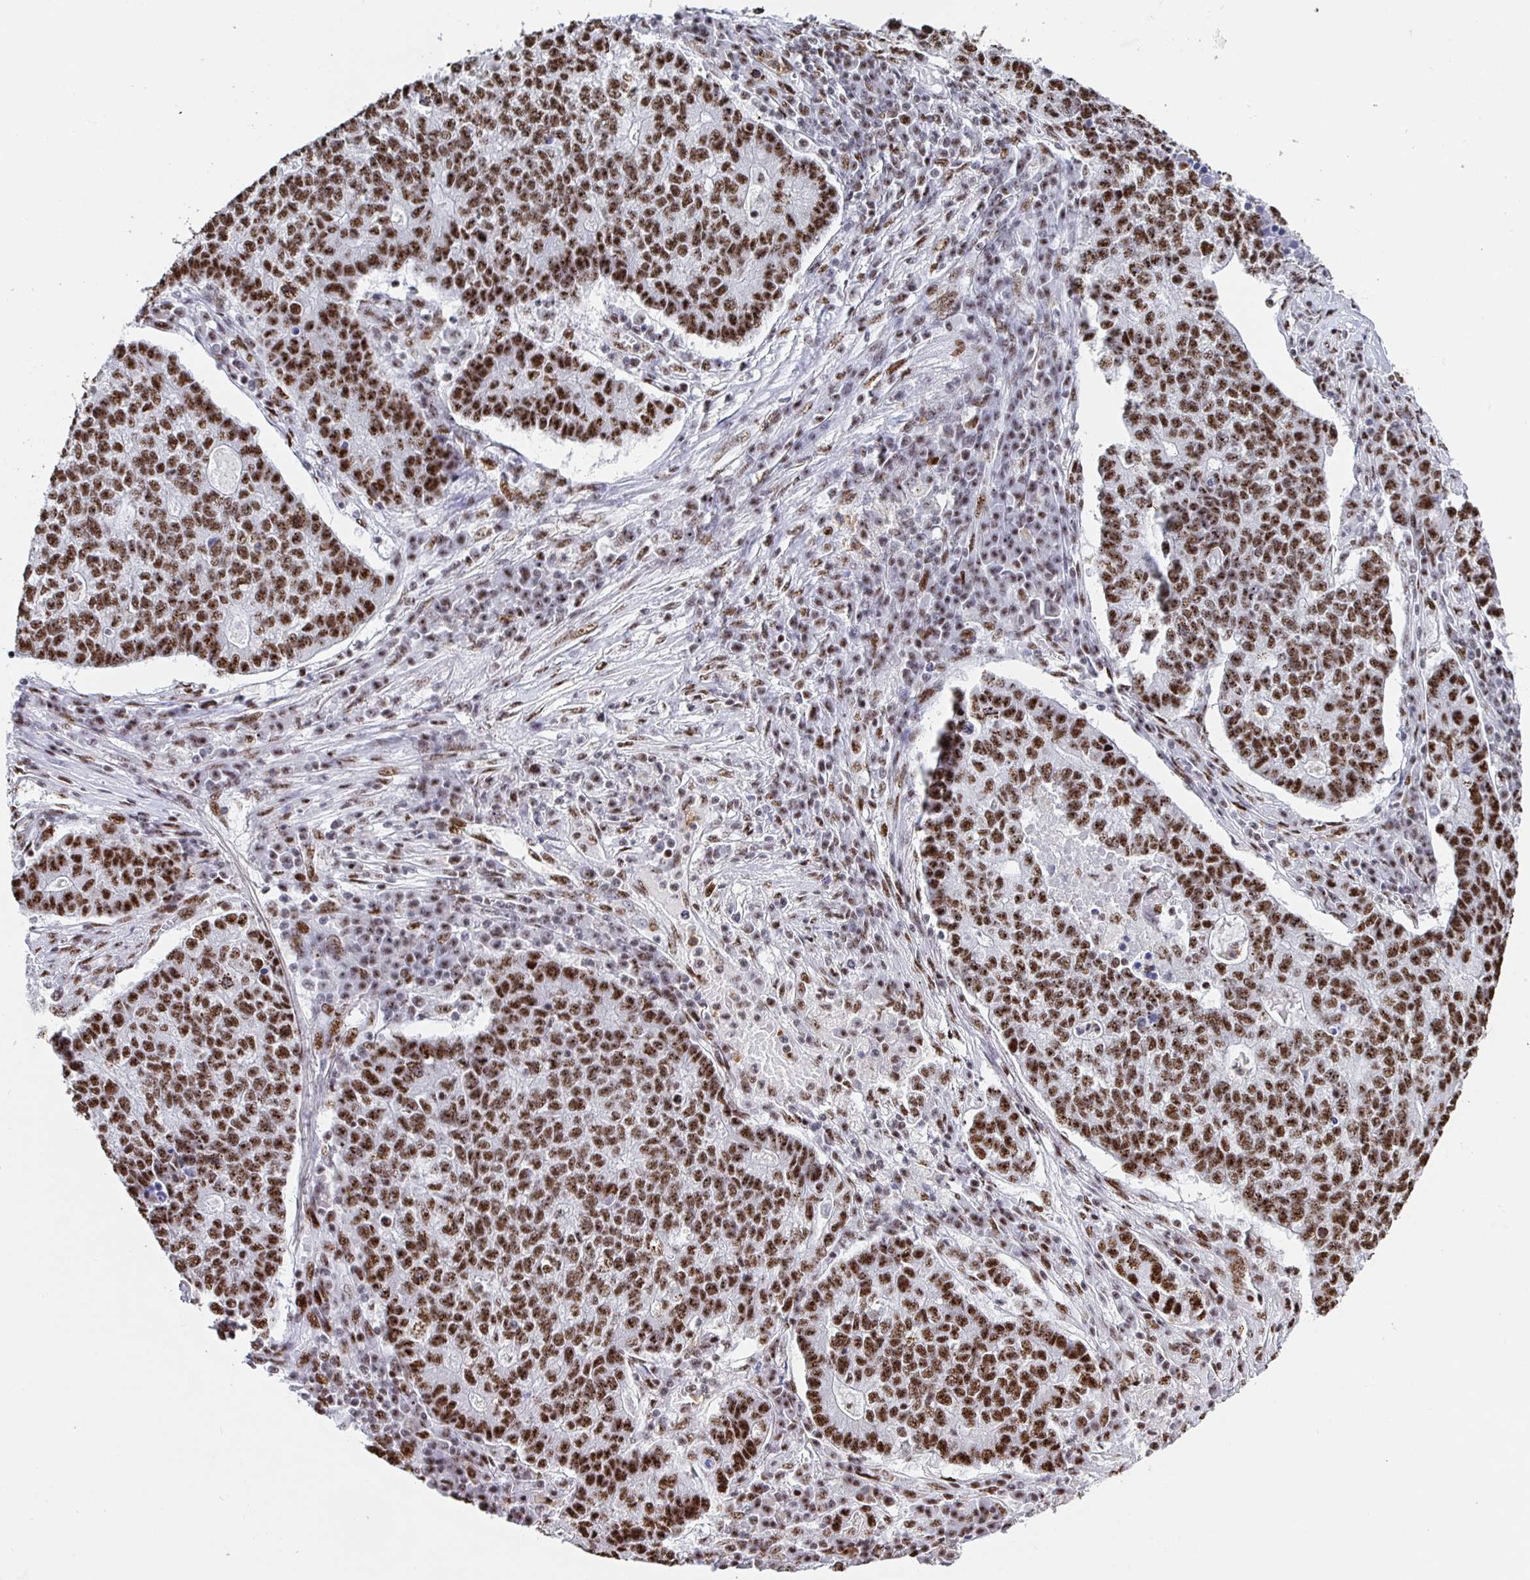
{"staining": {"intensity": "strong", "quantity": ">75%", "location": "nuclear"}, "tissue": "lung cancer", "cell_type": "Tumor cells", "image_type": "cancer", "snomed": [{"axis": "morphology", "description": "Adenocarcinoma, NOS"}, {"axis": "topography", "description": "Lung"}], "caption": "Adenocarcinoma (lung) tissue shows strong nuclear positivity in about >75% of tumor cells, visualized by immunohistochemistry. Using DAB (3,3'-diaminobenzidine) (brown) and hematoxylin (blue) stains, captured at high magnification using brightfield microscopy.", "gene": "SETD5", "patient": {"sex": "male", "age": 57}}